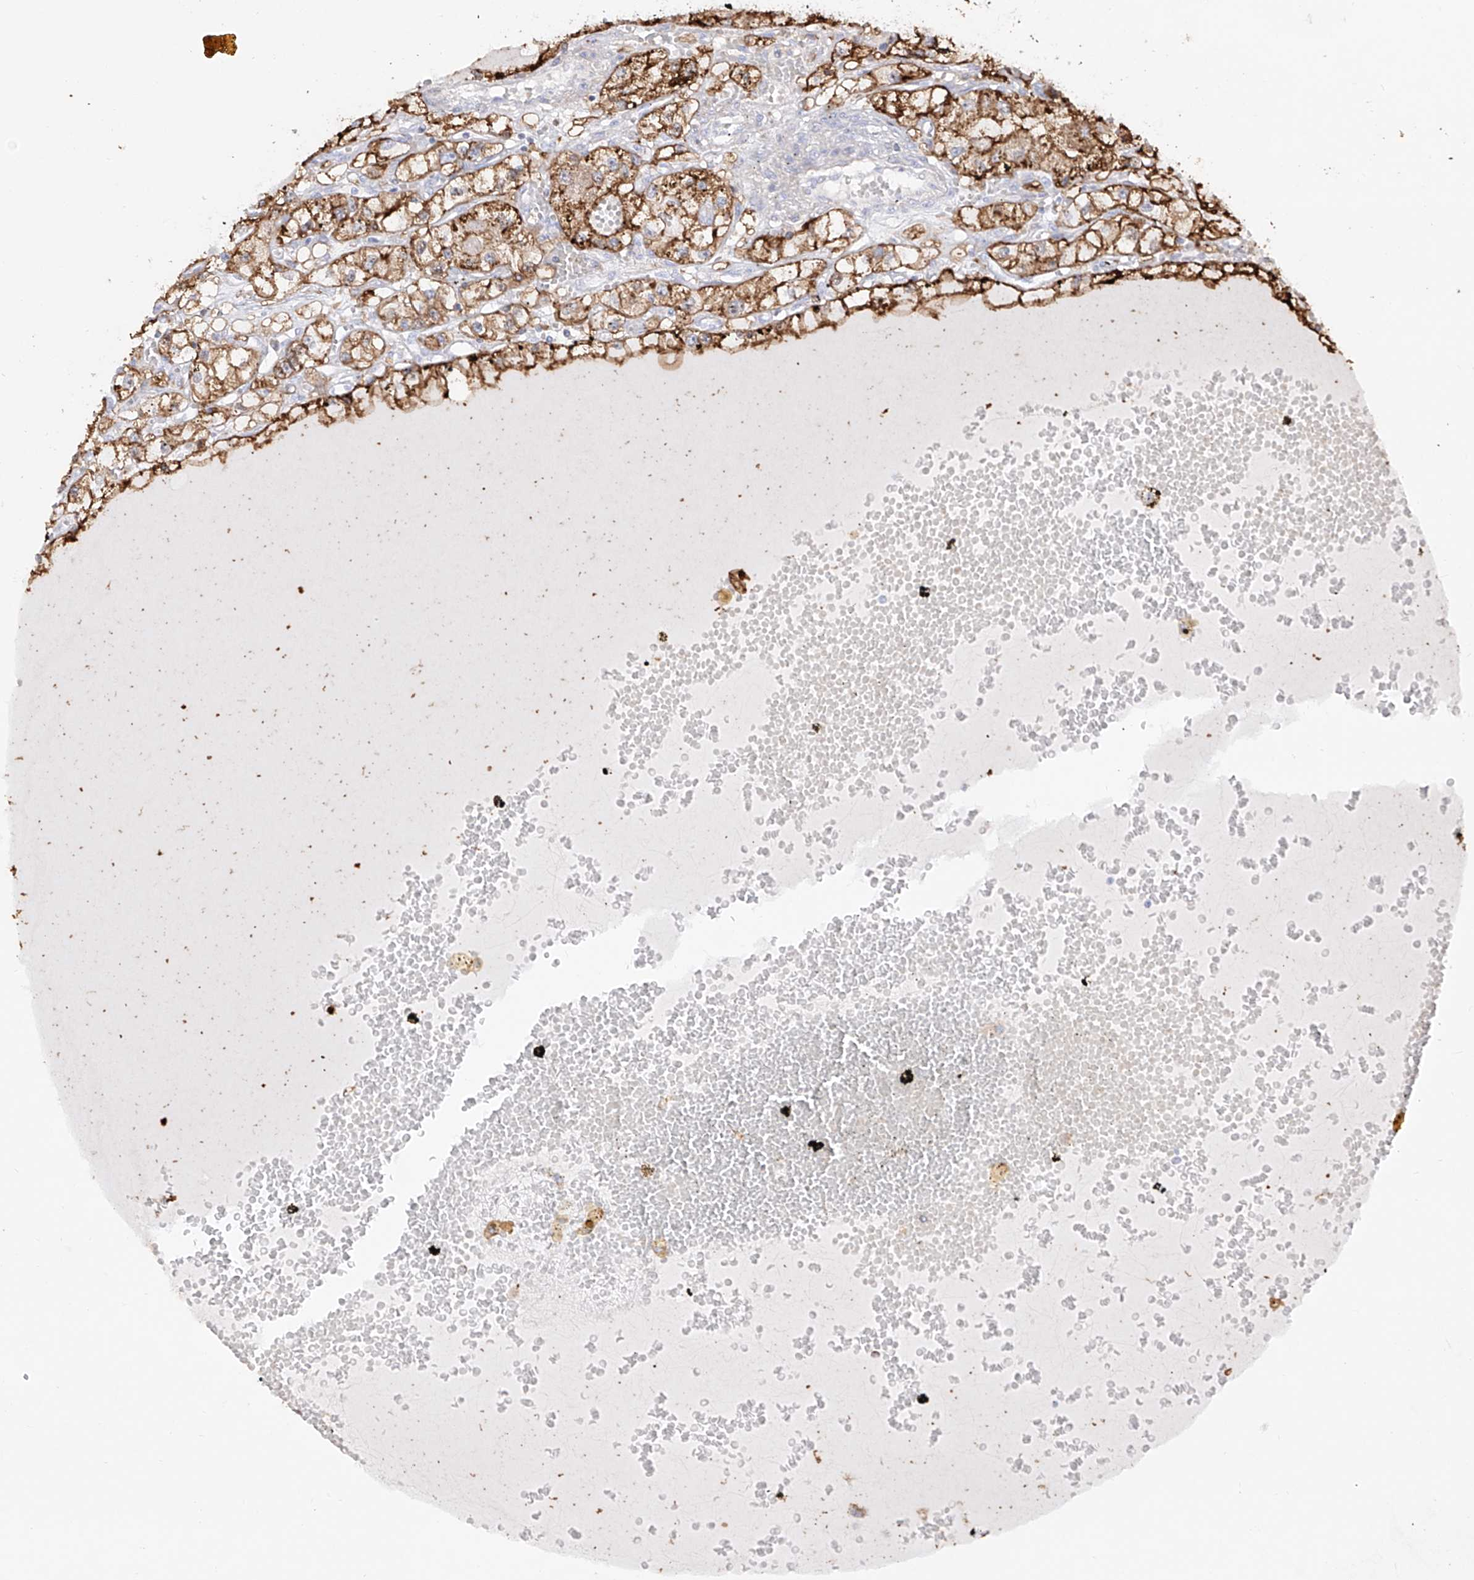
{"staining": {"intensity": "strong", "quantity": ">75%", "location": "cytoplasmic/membranous"}, "tissue": "renal cancer", "cell_type": "Tumor cells", "image_type": "cancer", "snomed": [{"axis": "morphology", "description": "Adenocarcinoma, NOS"}, {"axis": "topography", "description": "Kidney"}], "caption": "Immunohistochemistry (IHC) histopathology image of neoplastic tissue: human renal adenocarcinoma stained using immunohistochemistry demonstrates high levels of strong protein expression localized specifically in the cytoplasmic/membranous of tumor cells, appearing as a cytoplasmic/membranous brown color.", "gene": "ZGRF1", "patient": {"sex": "male", "age": 56}}